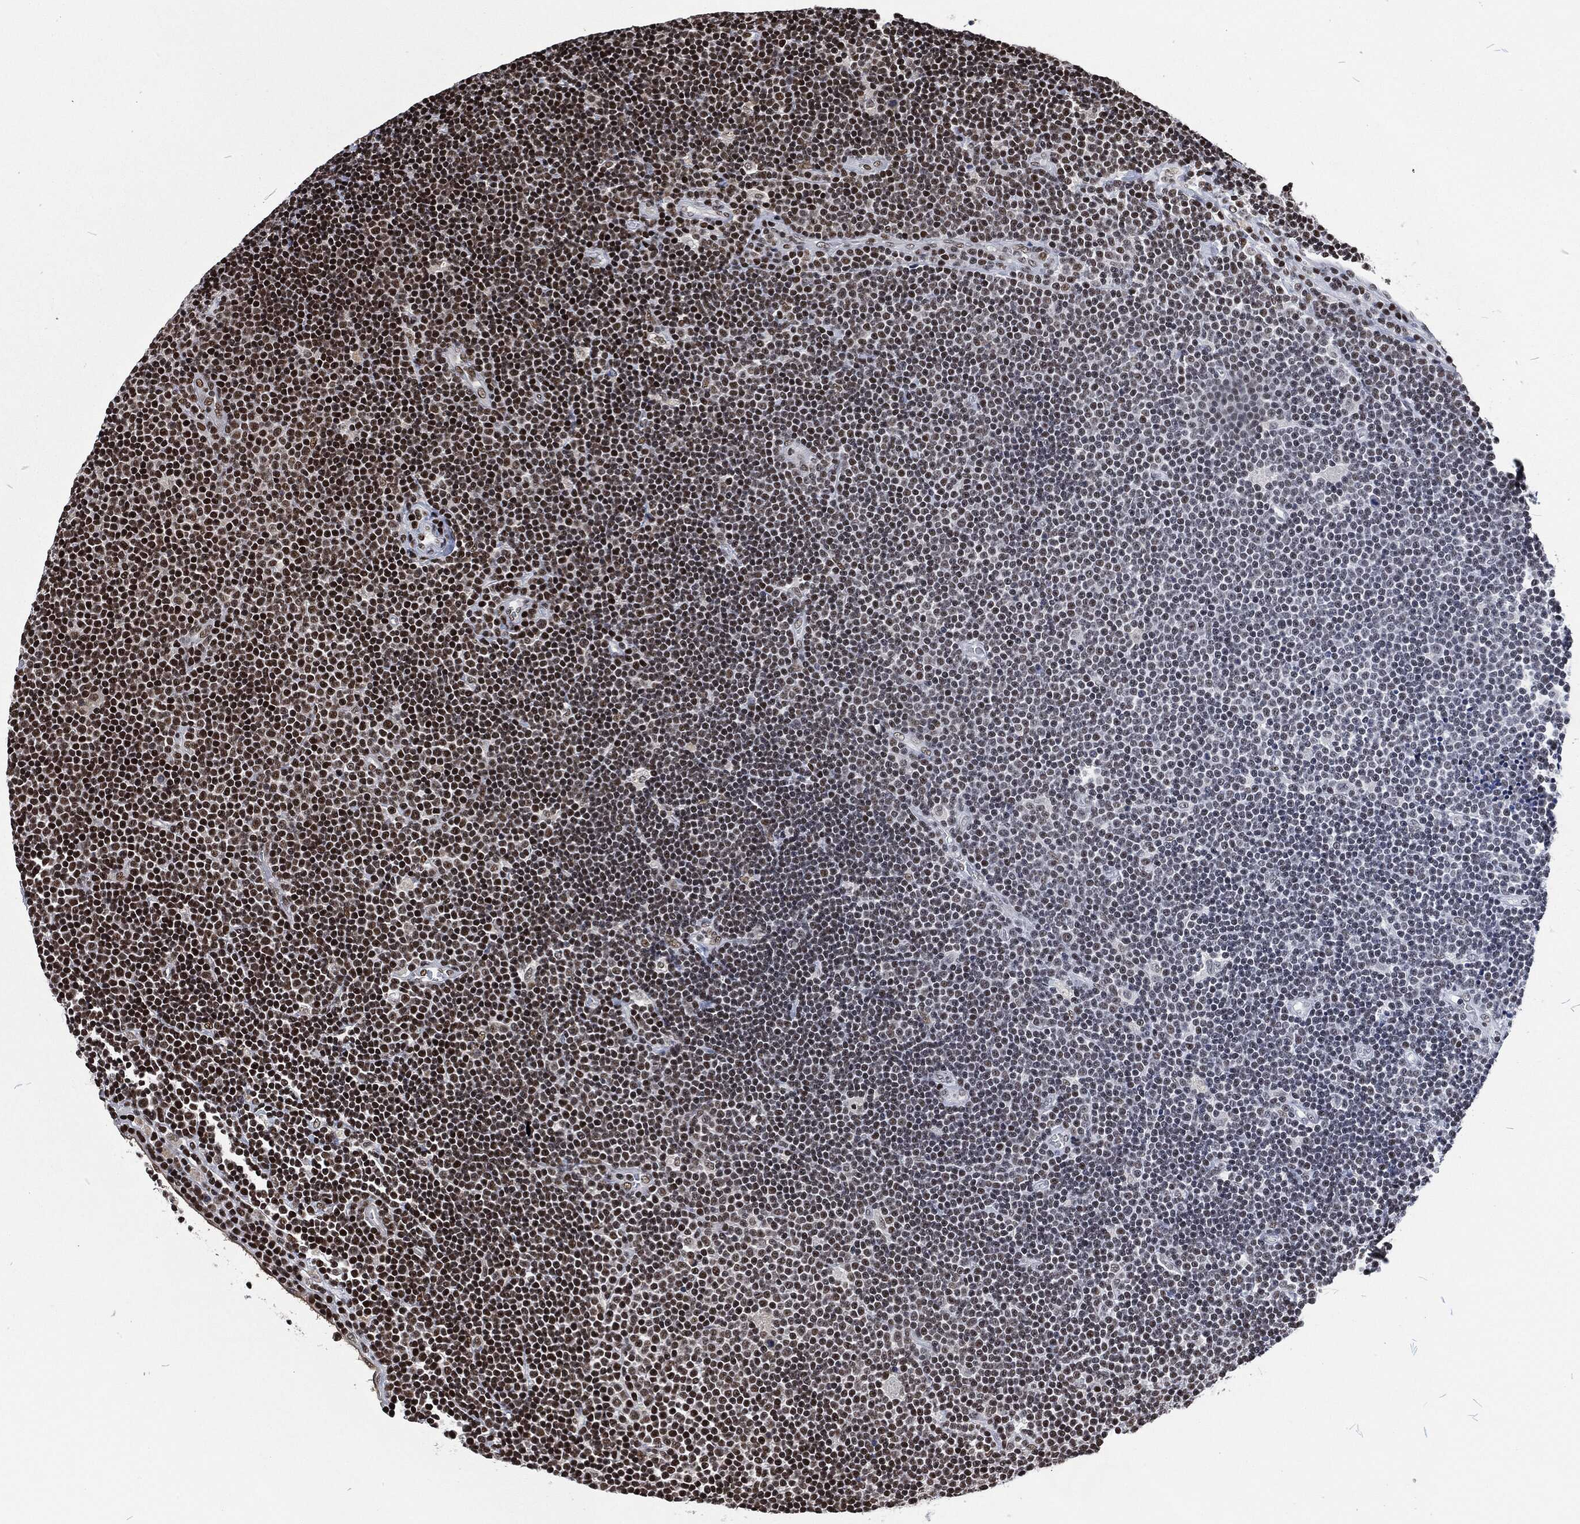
{"staining": {"intensity": "strong", "quantity": "25%-75%", "location": "nuclear"}, "tissue": "lymphoma", "cell_type": "Tumor cells", "image_type": "cancer", "snomed": [{"axis": "morphology", "description": "Malignant lymphoma, non-Hodgkin's type, Low grade"}, {"axis": "topography", "description": "Brain"}], "caption": "Immunohistochemical staining of low-grade malignant lymphoma, non-Hodgkin's type shows strong nuclear protein positivity in approximately 25%-75% of tumor cells. (DAB IHC with brightfield microscopy, high magnification).", "gene": "DCPS", "patient": {"sex": "female", "age": 66}}